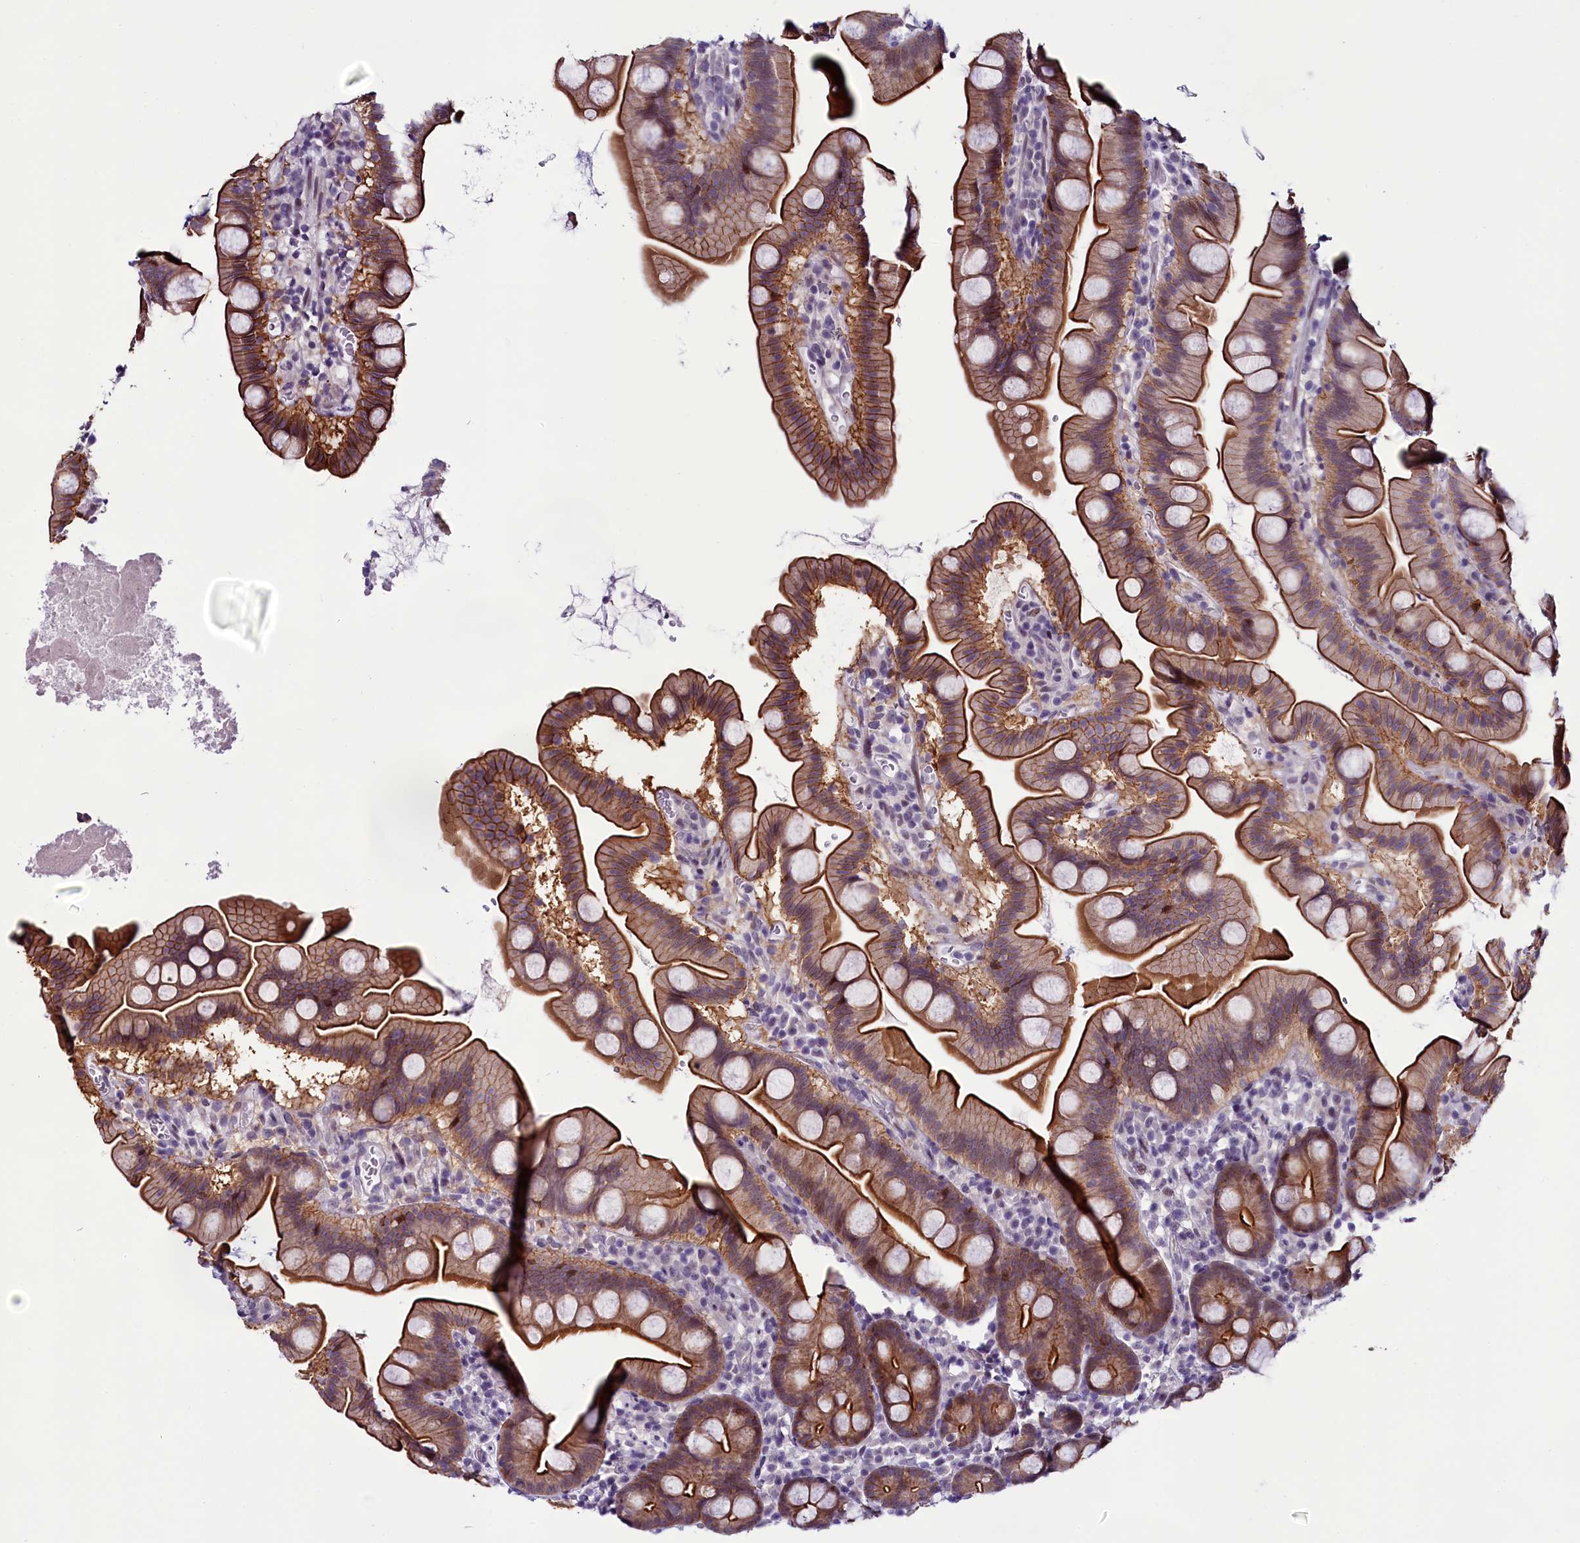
{"staining": {"intensity": "moderate", "quantity": ">75%", "location": "cytoplasmic/membranous"}, "tissue": "small intestine", "cell_type": "Glandular cells", "image_type": "normal", "snomed": [{"axis": "morphology", "description": "Normal tissue, NOS"}, {"axis": "topography", "description": "Small intestine"}], "caption": "Immunohistochemistry (IHC) micrograph of benign small intestine: human small intestine stained using IHC demonstrates medium levels of moderate protein expression localized specifically in the cytoplasmic/membranous of glandular cells, appearing as a cytoplasmic/membranous brown color.", "gene": "CCDC106", "patient": {"sex": "female", "age": 68}}